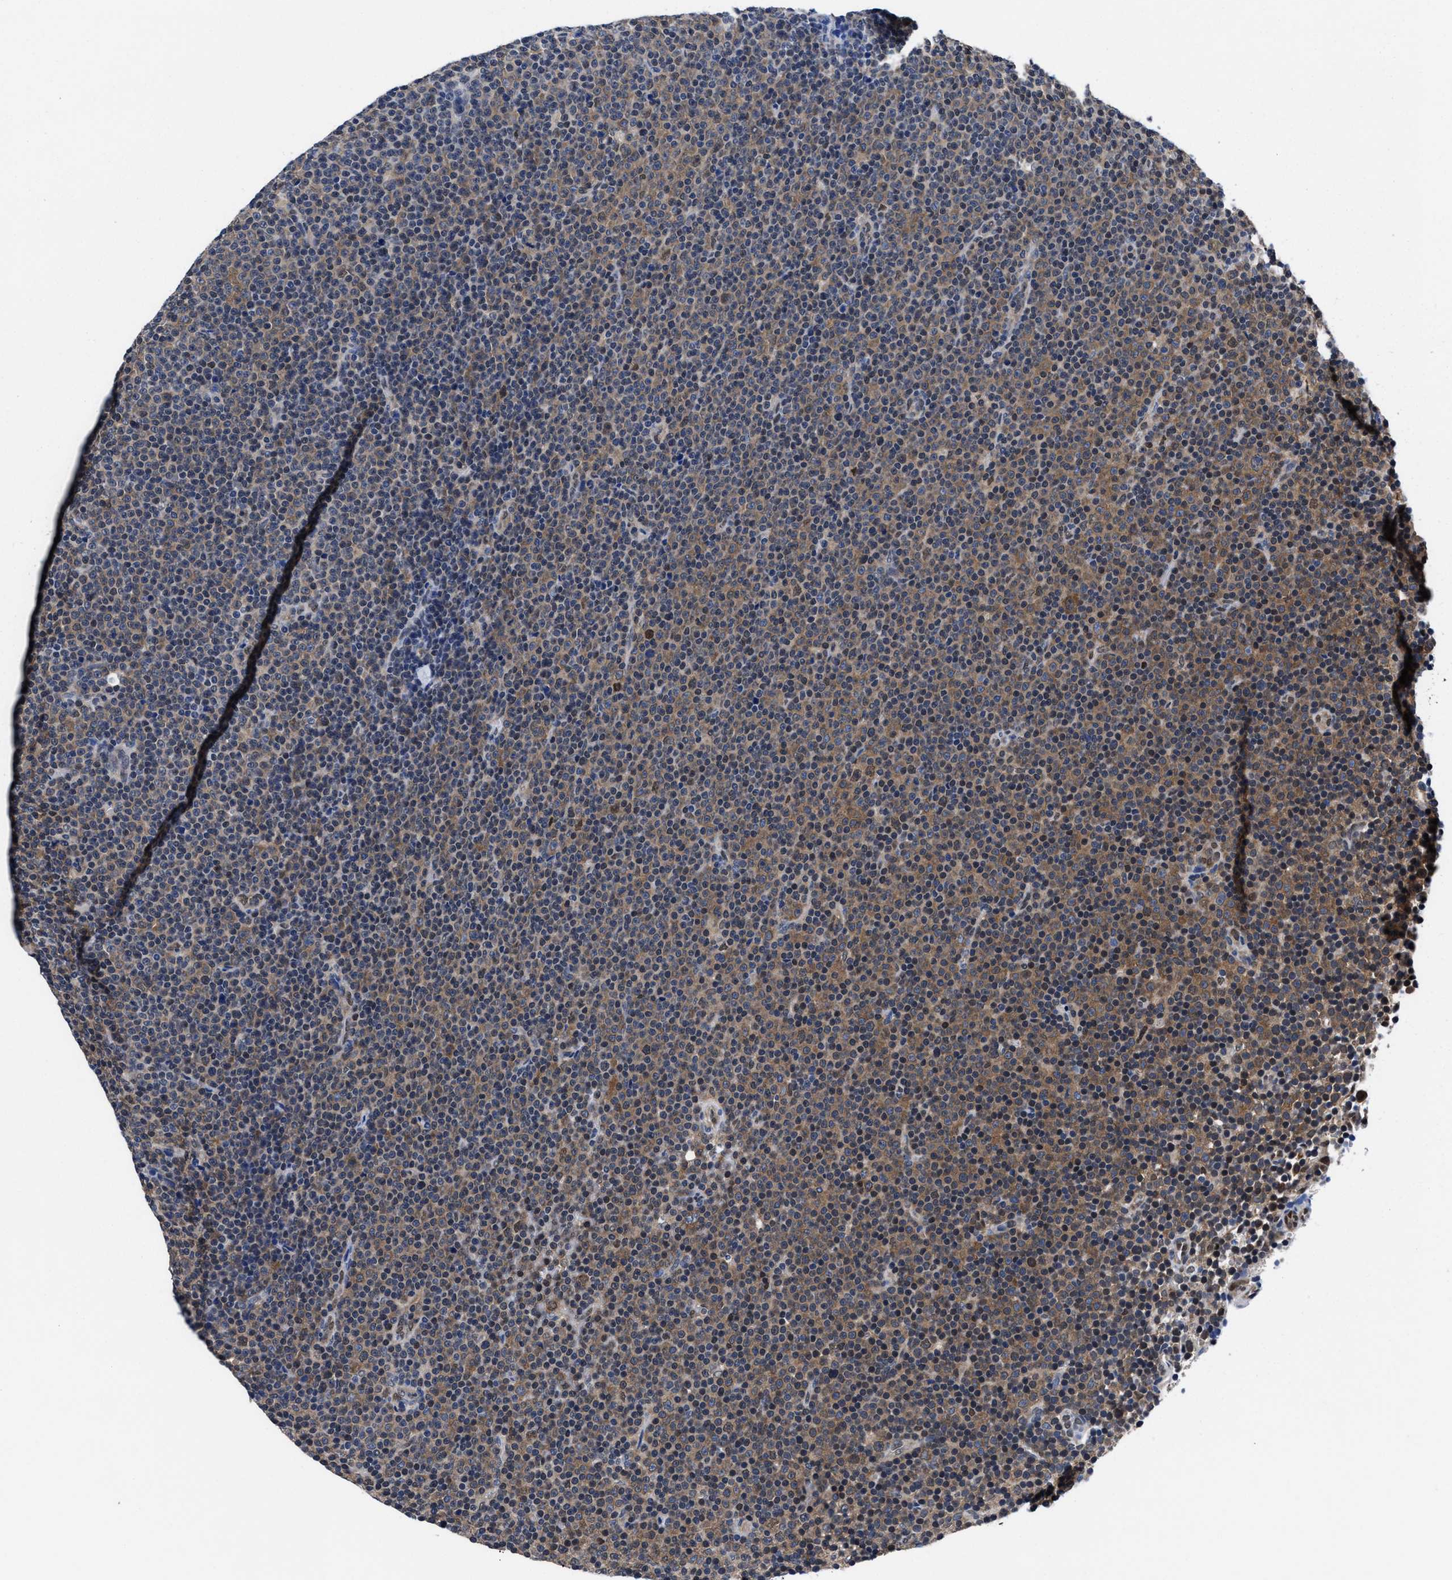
{"staining": {"intensity": "moderate", "quantity": ">75%", "location": "cytoplasmic/membranous"}, "tissue": "lymphoma", "cell_type": "Tumor cells", "image_type": "cancer", "snomed": [{"axis": "morphology", "description": "Malignant lymphoma, non-Hodgkin's type, Low grade"}, {"axis": "topography", "description": "Lymph node"}], "caption": "IHC of human lymphoma exhibits medium levels of moderate cytoplasmic/membranous expression in about >75% of tumor cells.", "gene": "ACLY", "patient": {"sex": "female", "age": 67}}